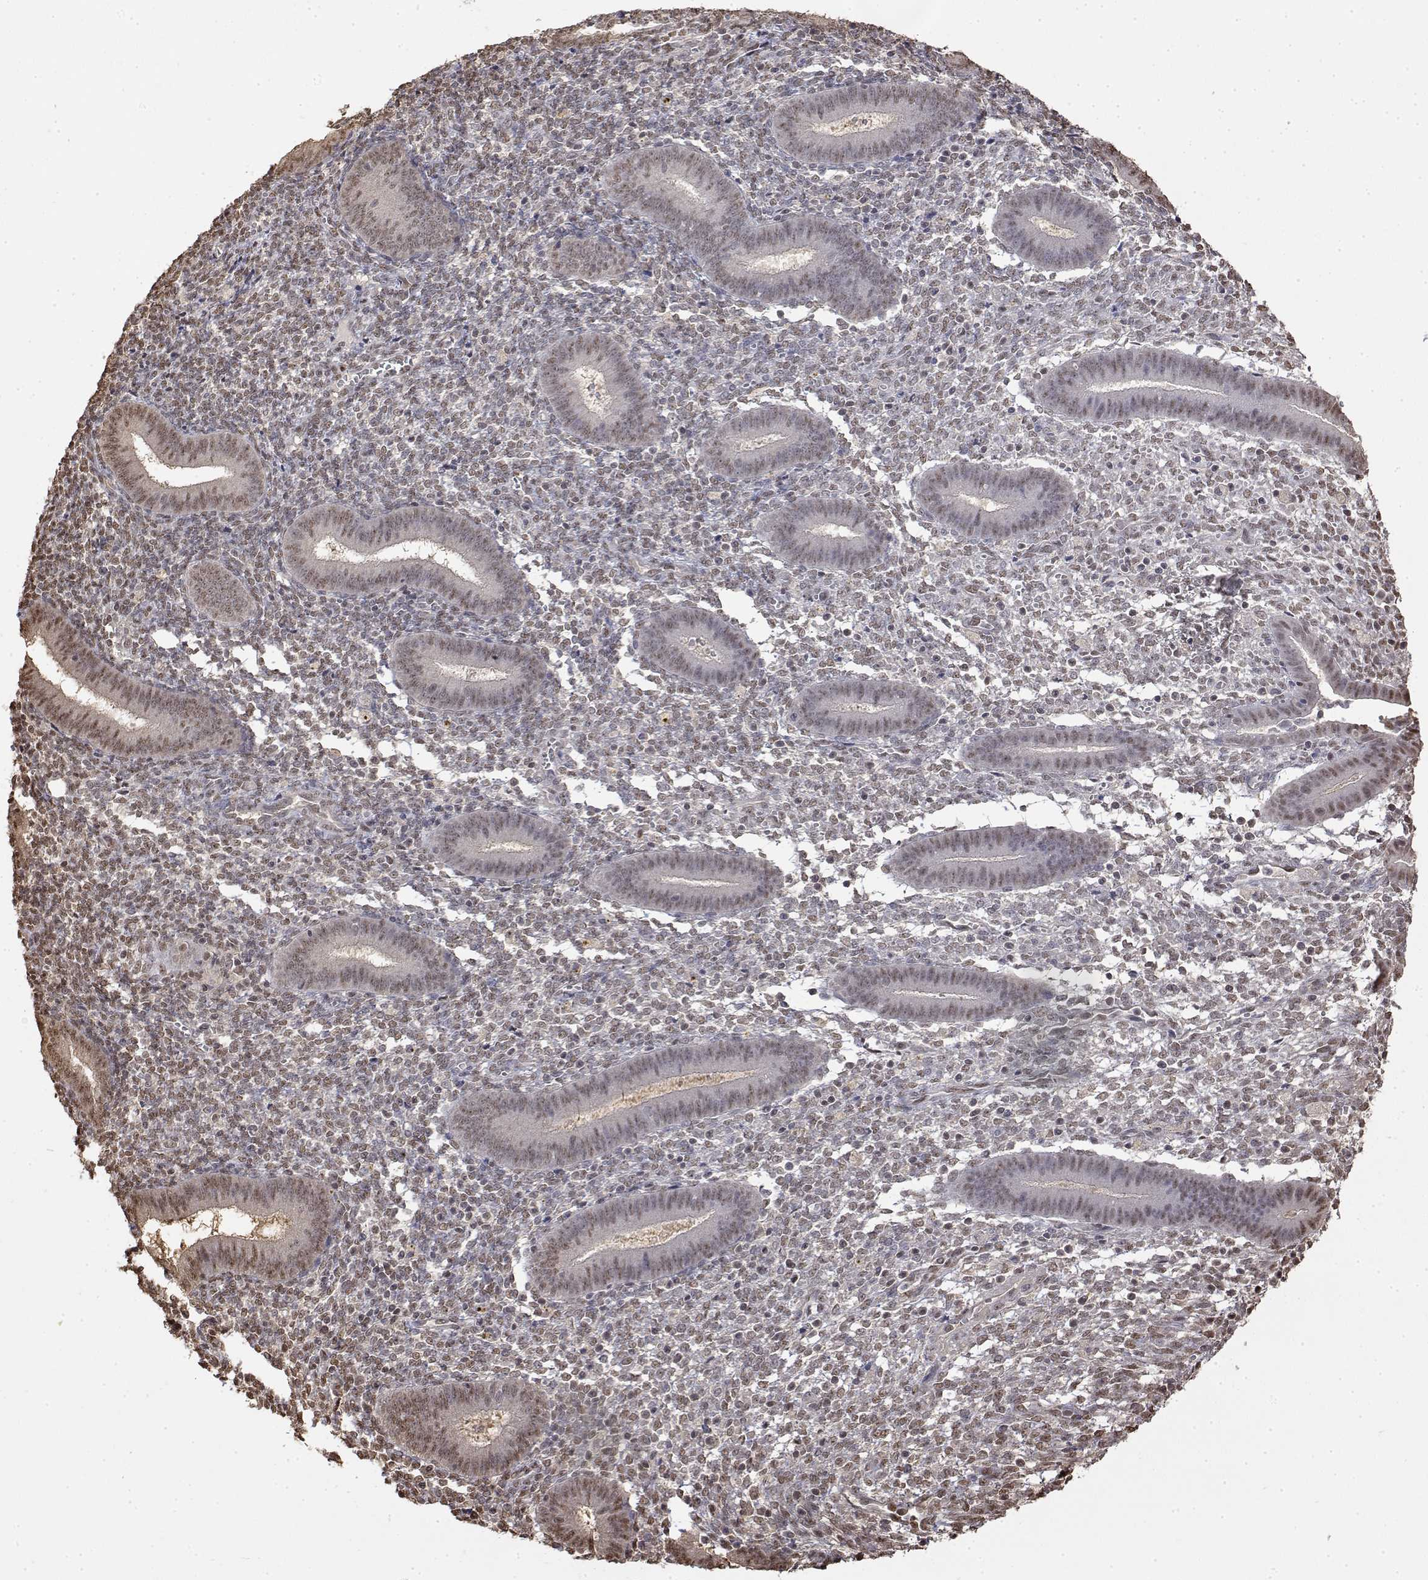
{"staining": {"intensity": "weak", "quantity": ">75%", "location": "nuclear"}, "tissue": "endometrium", "cell_type": "Cells in endometrial stroma", "image_type": "normal", "snomed": [{"axis": "morphology", "description": "Normal tissue, NOS"}, {"axis": "topography", "description": "Endometrium"}], "caption": "A high-resolution micrograph shows IHC staining of unremarkable endometrium, which exhibits weak nuclear expression in approximately >75% of cells in endometrial stroma.", "gene": "TPI1", "patient": {"sex": "female", "age": 25}}